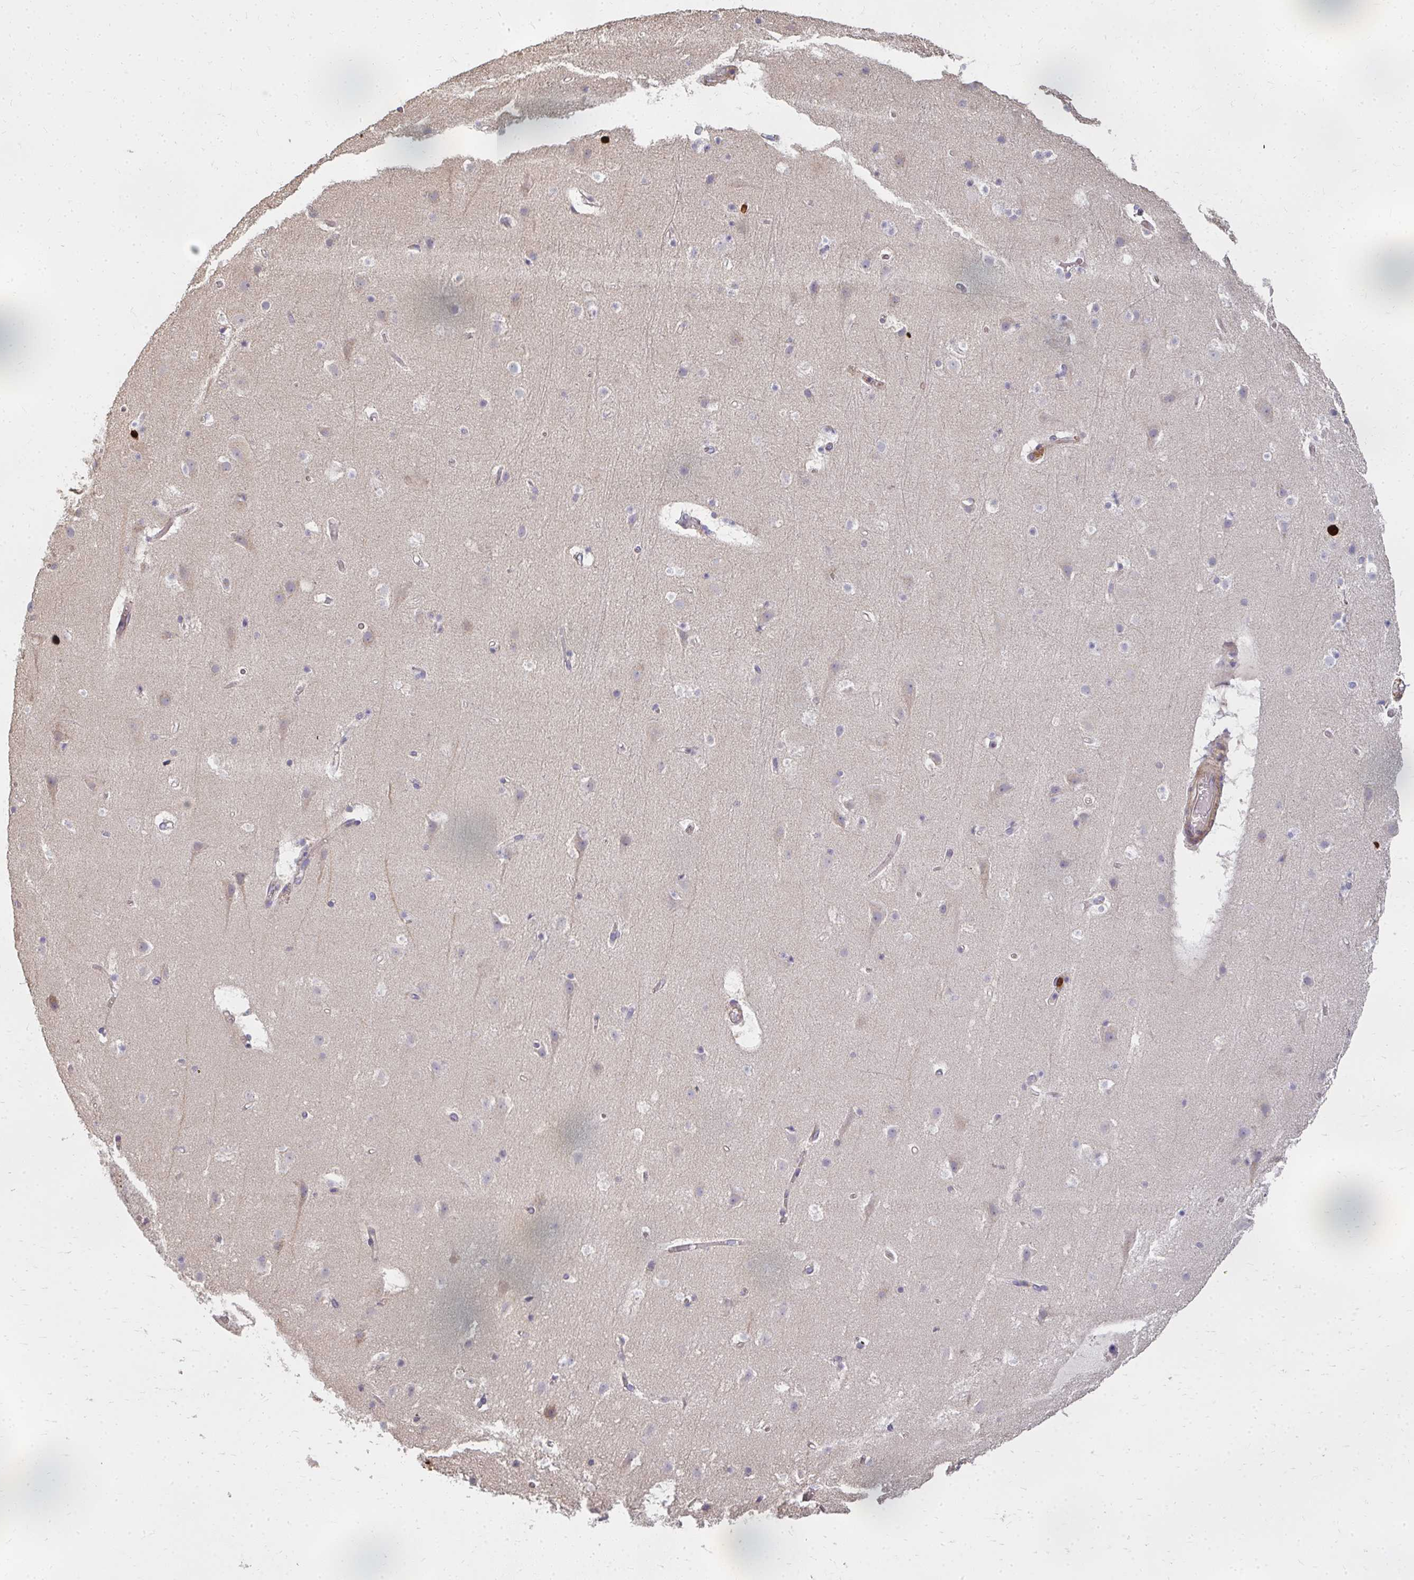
{"staining": {"intensity": "negative", "quantity": "none", "location": "none"}, "tissue": "cerebral cortex", "cell_type": "Endothelial cells", "image_type": "normal", "snomed": [{"axis": "morphology", "description": "Normal tissue, NOS"}, {"axis": "topography", "description": "Cerebral cortex"}], "caption": "Immunohistochemistry (IHC) photomicrograph of benign cerebral cortex: human cerebral cortex stained with DAB (3,3'-diaminobenzidine) demonstrates no significant protein positivity in endothelial cells.", "gene": "CNTRL", "patient": {"sex": "female", "age": 42}}